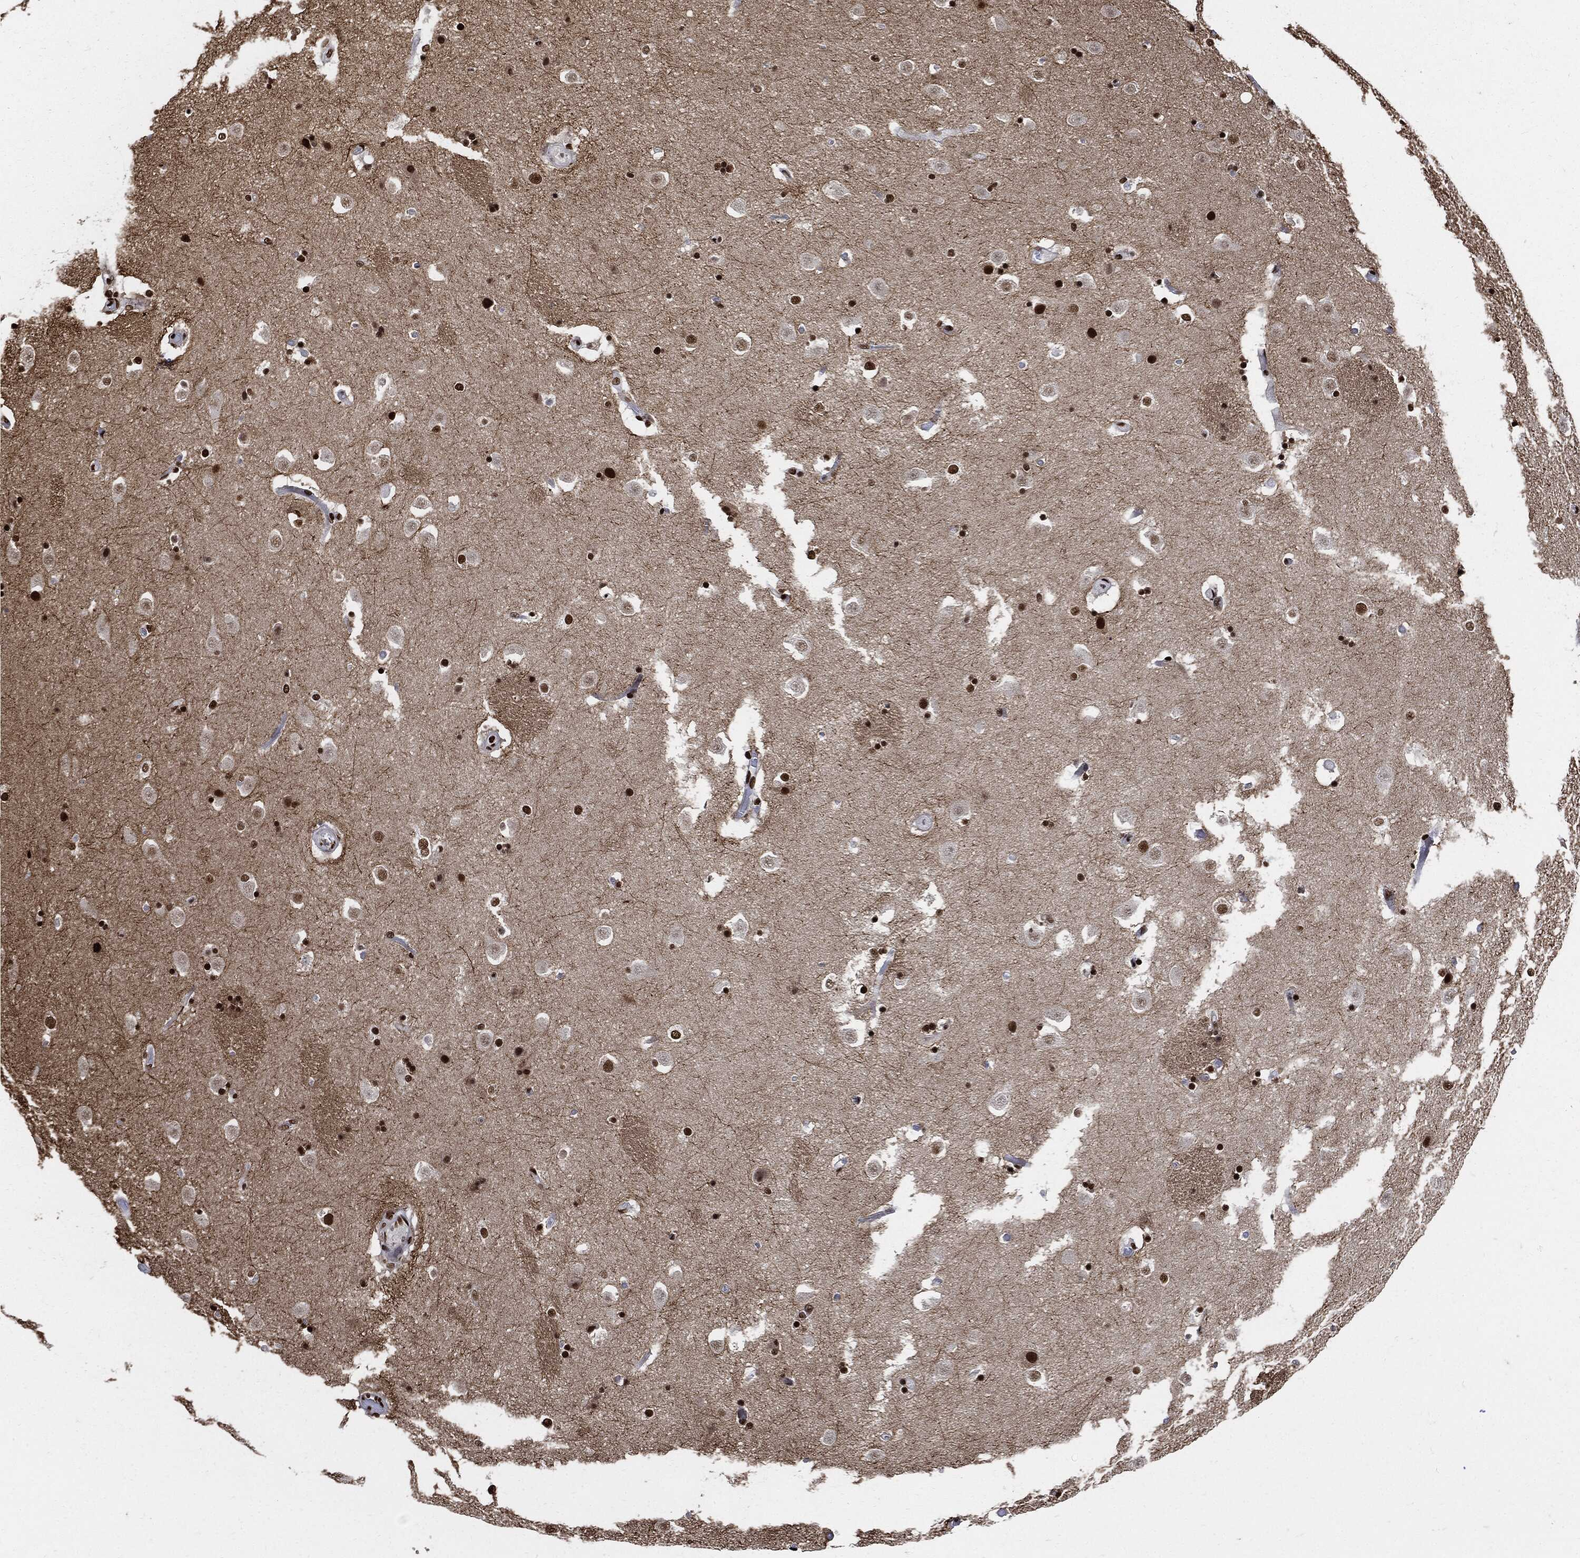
{"staining": {"intensity": "strong", "quantity": "25%-75%", "location": "nuclear"}, "tissue": "caudate", "cell_type": "Glial cells", "image_type": "normal", "snomed": [{"axis": "morphology", "description": "Normal tissue, NOS"}, {"axis": "topography", "description": "Lateral ventricle wall"}], "caption": "Protein staining of benign caudate shows strong nuclear staining in about 25%-75% of glial cells.", "gene": "RECQL", "patient": {"sex": "male", "age": 51}}